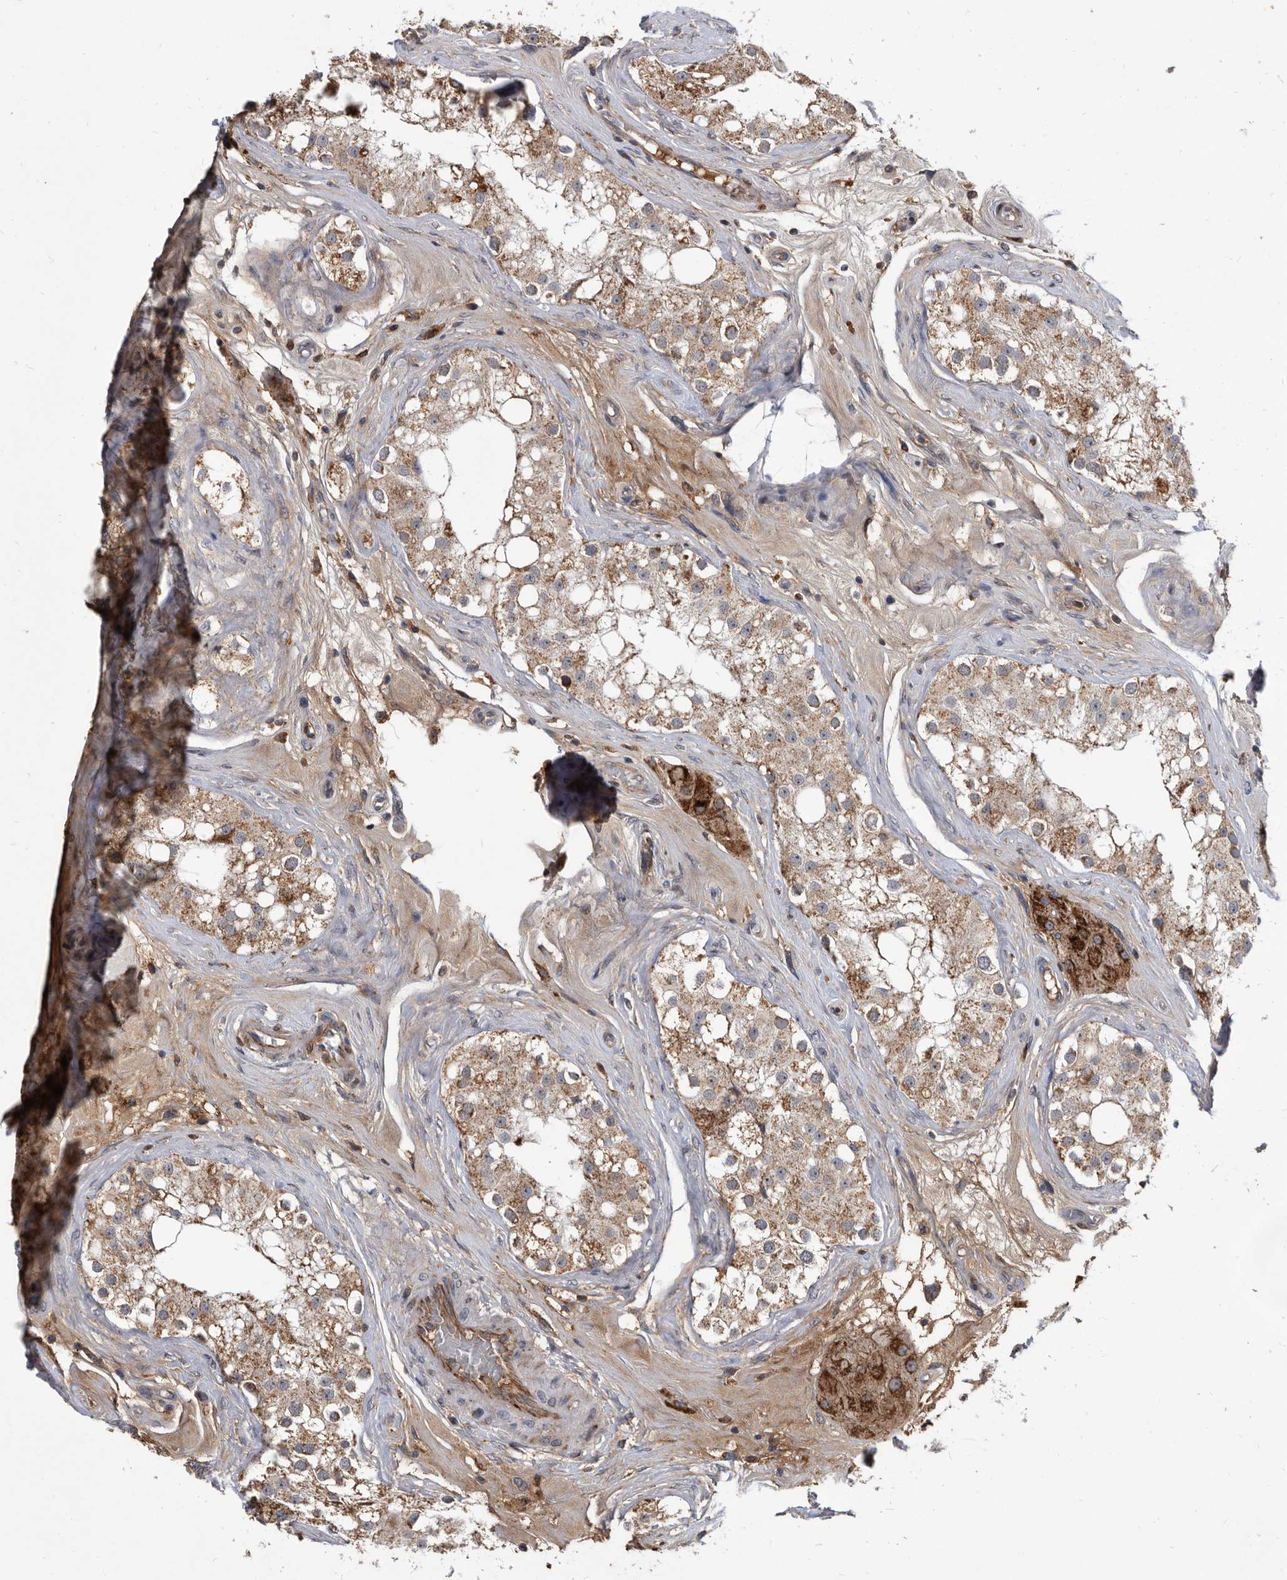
{"staining": {"intensity": "moderate", "quantity": "25%-75%", "location": "cytoplasmic/membranous"}, "tissue": "testis", "cell_type": "Cells in seminiferous ducts", "image_type": "normal", "snomed": [{"axis": "morphology", "description": "Normal tissue, NOS"}, {"axis": "topography", "description": "Testis"}], "caption": "Immunohistochemistry micrograph of benign human testis stained for a protein (brown), which demonstrates medium levels of moderate cytoplasmic/membranous expression in about 25%-75% of cells in seminiferous ducts.", "gene": "PI15", "patient": {"sex": "male", "age": 84}}